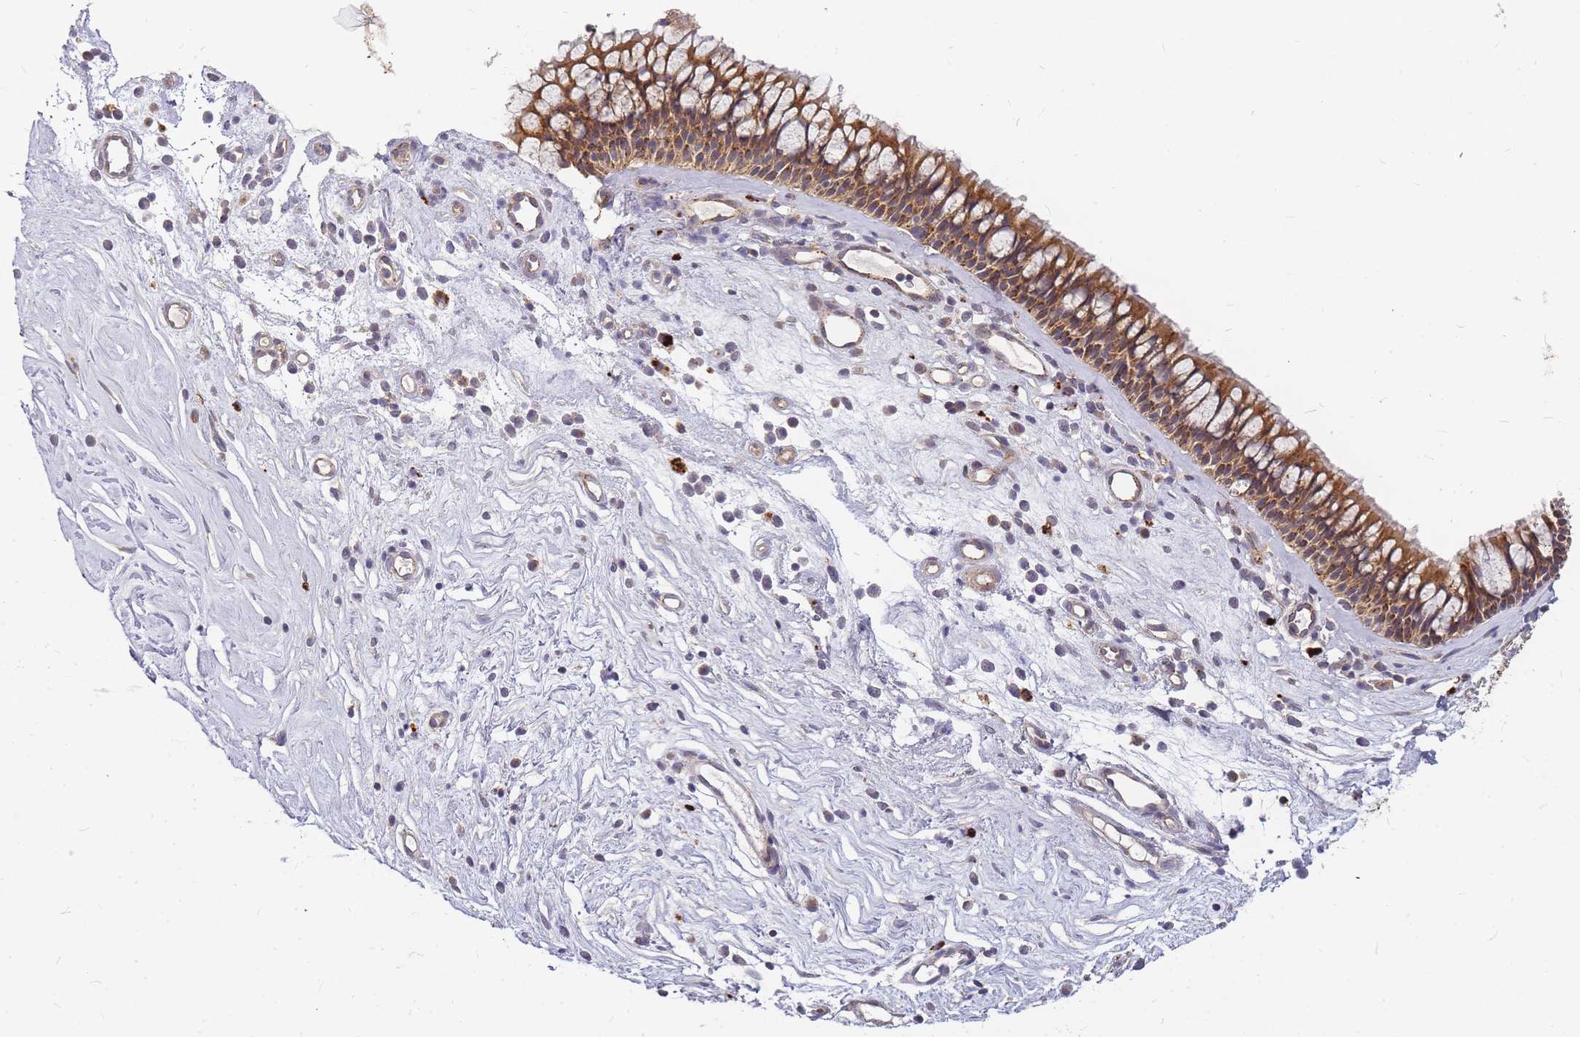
{"staining": {"intensity": "moderate", "quantity": ">75%", "location": "cytoplasmic/membranous"}, "tissue": "nasopharynx", "cell_type": "Respiratory epithelial cells", "image_type": "normal", "snomed": [{"axis": "morphology", "description": "Normal tissue, NOS"}, {"axis": "morphology", "description": "Inflammation, NOS"}, {"axis": "morphology", "description": "Malignant melanoma, Metastatic site"}, {"axis": "topography", "description": "Nasopharynx"}], "caption": "An IHC image of normal tissue is shown. Protein staining in brown labels moderate cytoplasmic/membranous positivity in nasopharynx within respiratory epithelial cells. The staining was performed using DAB to visualize the protein expression in brown, while the nuclei were stained in blue with hematoxylin (Magnification: 20x).", "gene": "ATG5", "patient": {"sex": "male", "age": 70}}